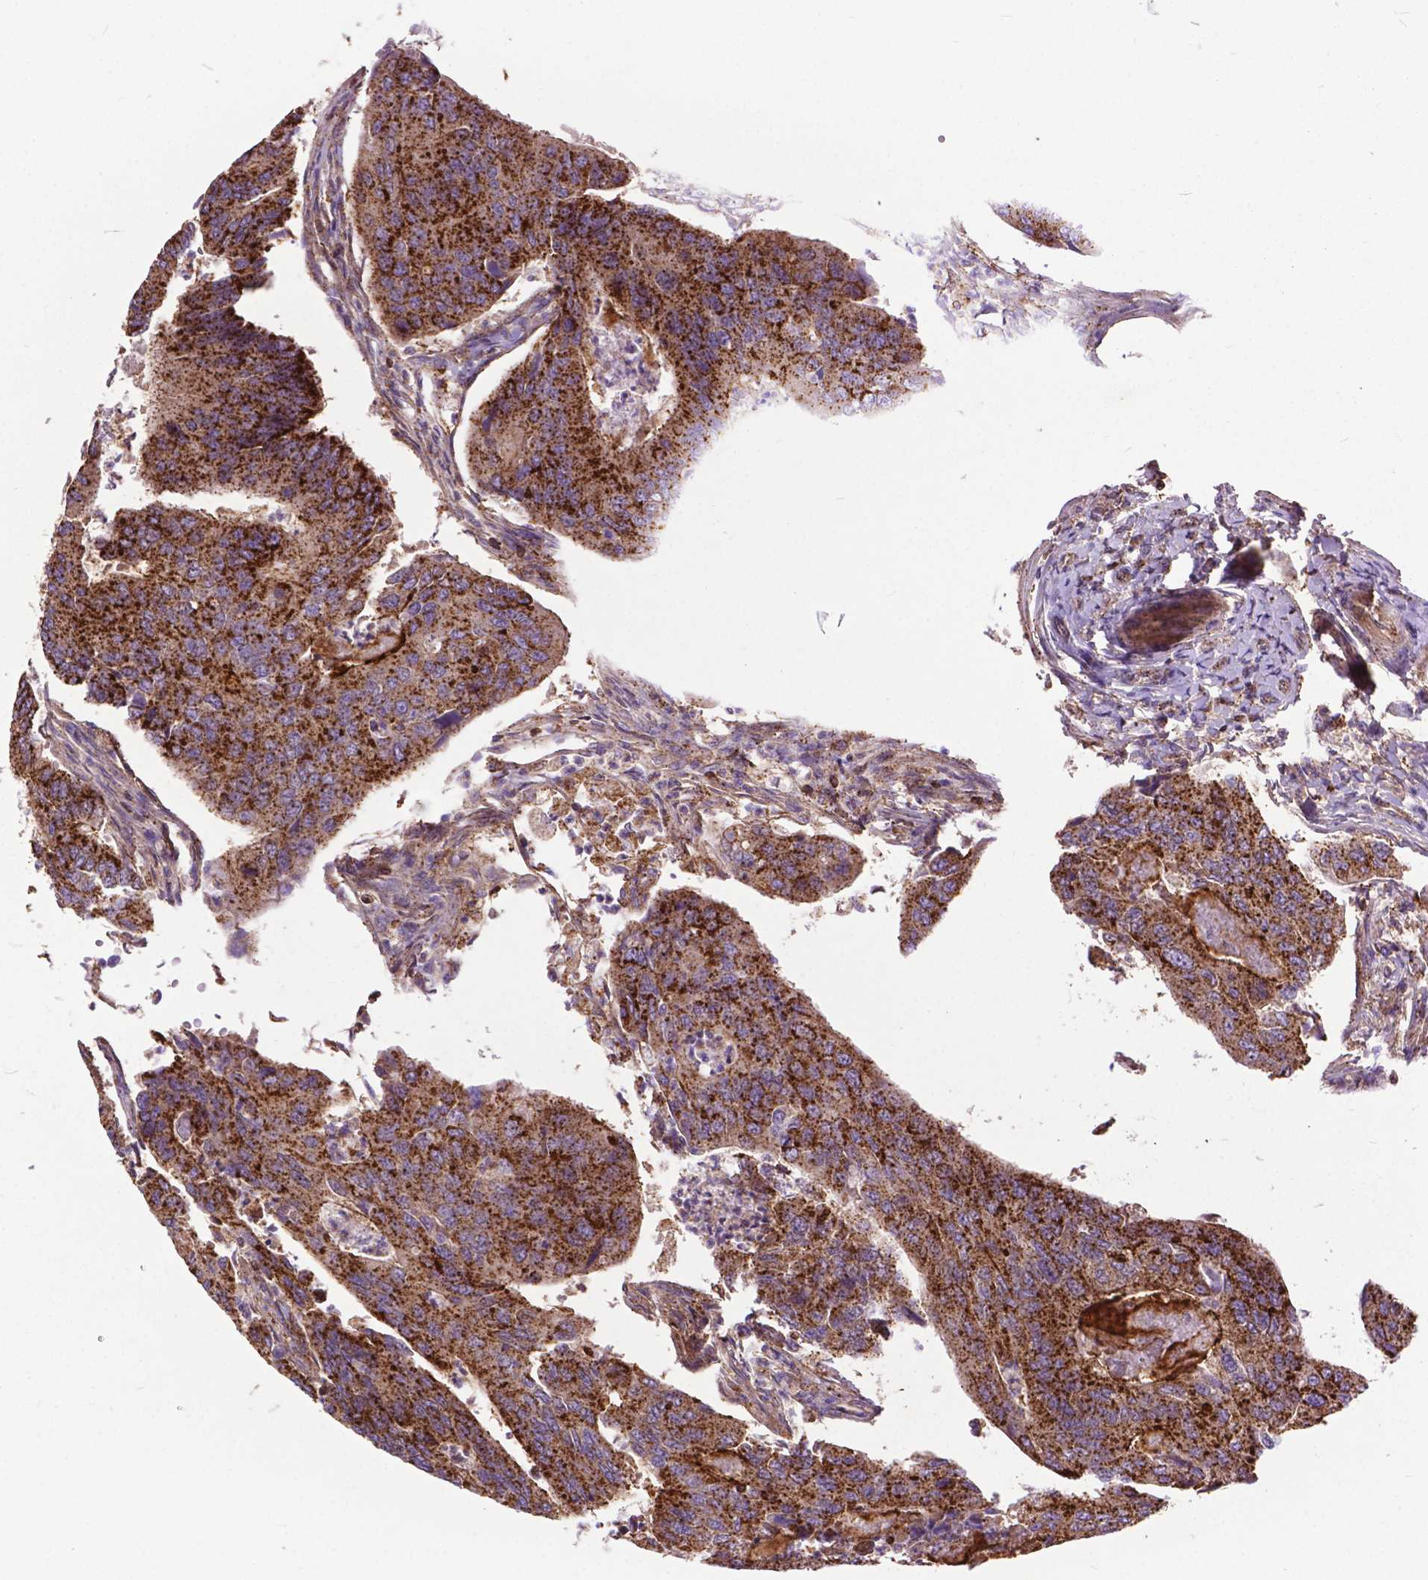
{"staining": {"intensity": "strong", "quantity": ">75%", "location": "cytoplasmic/membranous"}, "tissue": "colorectal cancer", "cell_type": "Tumor cells", "image_type": "cancer", "snomed": [{"axis": "morphology", "description": "Adenocarcinoma, NOS"}, {"axis": "topography", "description": "Colon"}], "caption": "High-magnification brightfield microscopy of colorectal adenocarcinoma stained with DAB (brown) and counterstained with hematoxylin (blue). tumor cells exhibit strong cytoplasmic/membranous positivity is identified in about>75% of cells. (DAB (3,3'-diaminobenzidine) IHC, brown staining for protein, blue staining for nuclei).", "gene": "CHMP4A", "patient": {"sex": "female", "age": 67}}